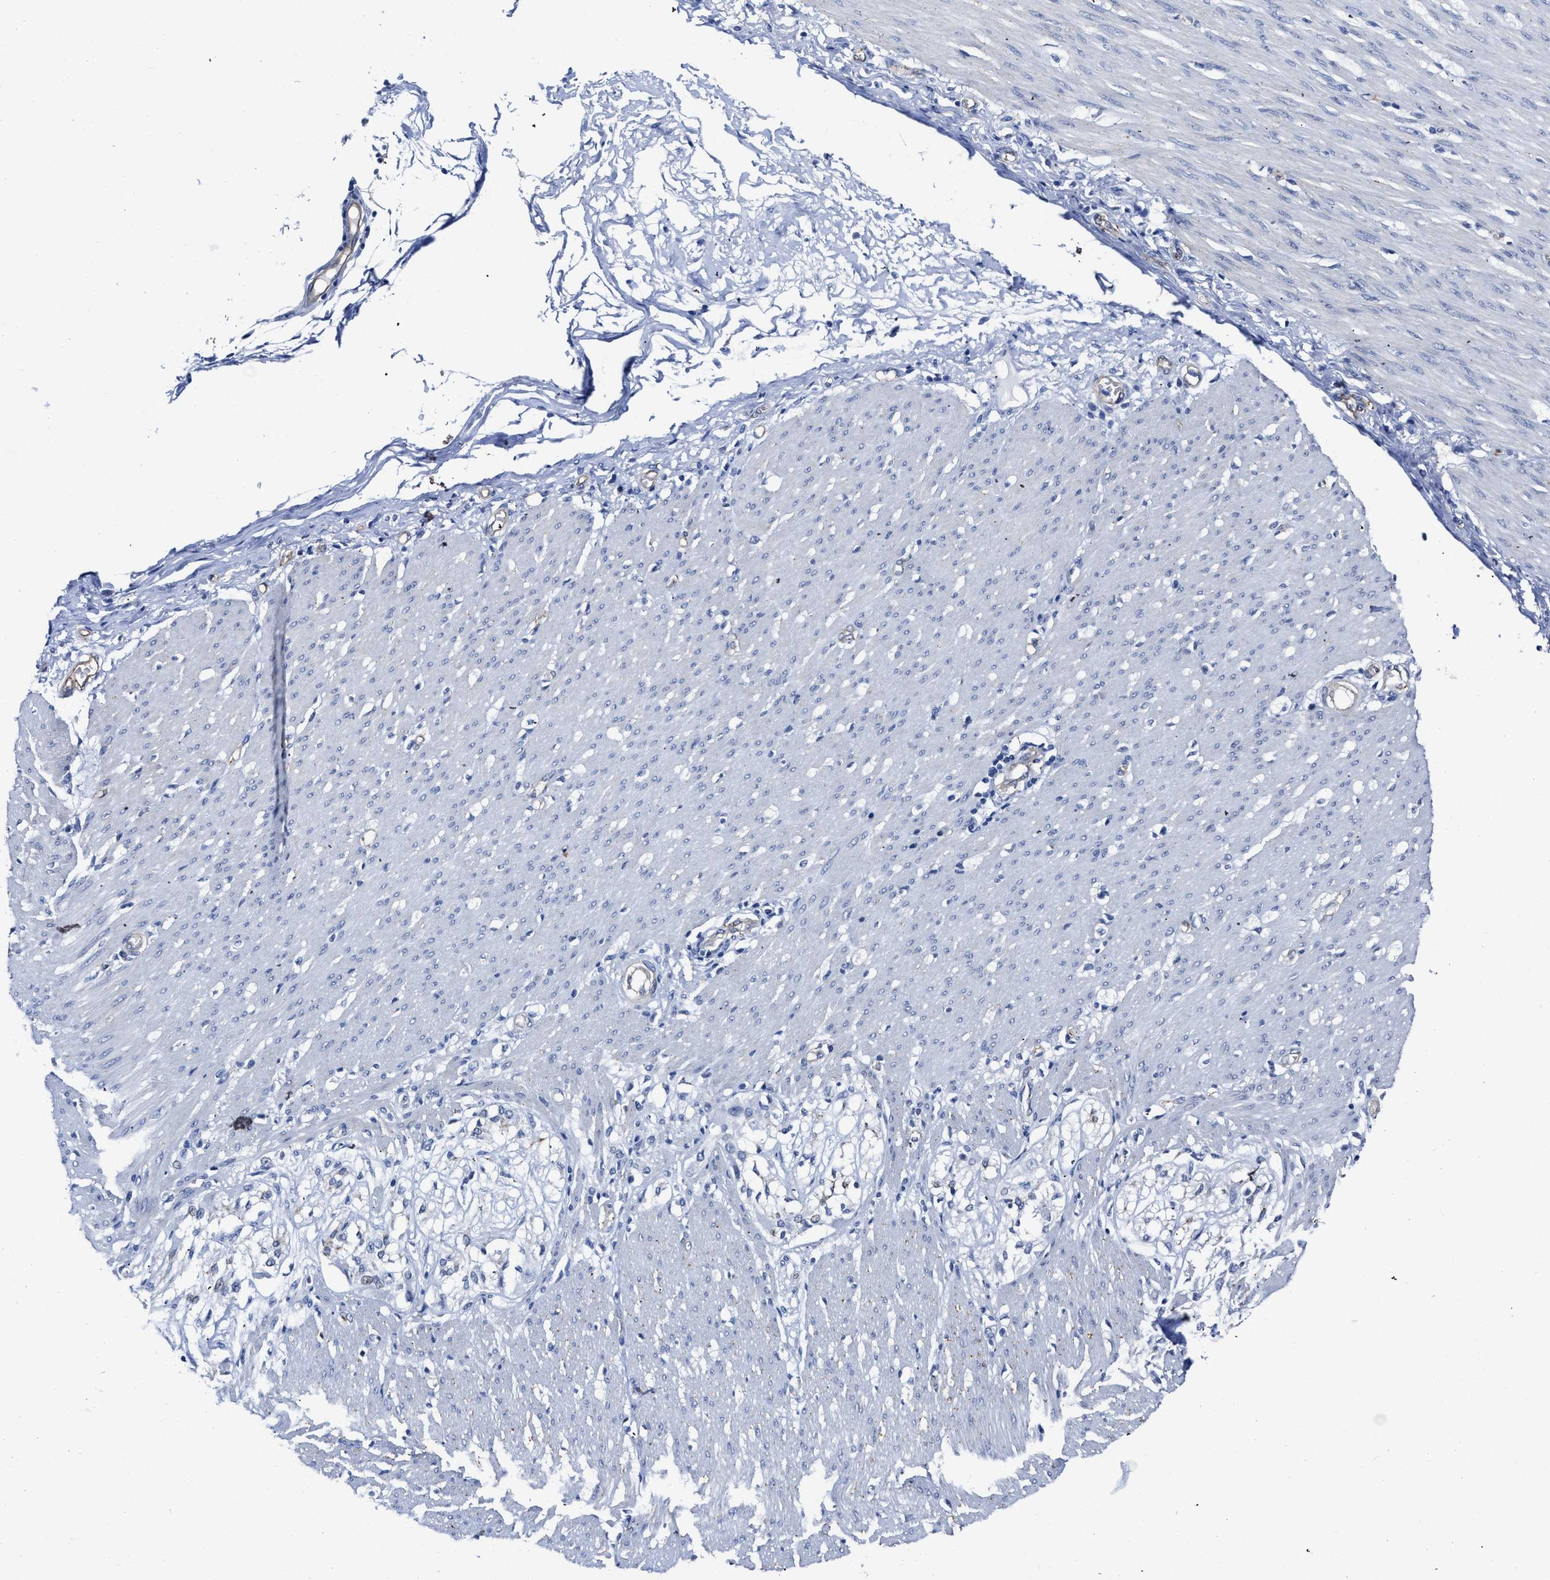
{"staining": {"intensity": "negative", "quantity": "none", "location": "none"}, "tissue": "adipose tissue", "cell_type": "Adipocytes", "image_type": "normal", "snomed": [{"axis": "morphology", "description": "Normal tissue, NOS"}, {"axis": "morphology", "description": "Adenocarcinoma, NOS"}, {"axis": "topography", "description": "Colon"}, {"axis": "topography", "description": "Peripheral nerve tissue"}], "caption": "This is an IHC image of unremarkable human adipose tissue. There is no positivity in adipocytes.", "gene": "KCNMB3", "patient": {"sex": "male", "age": 14}}